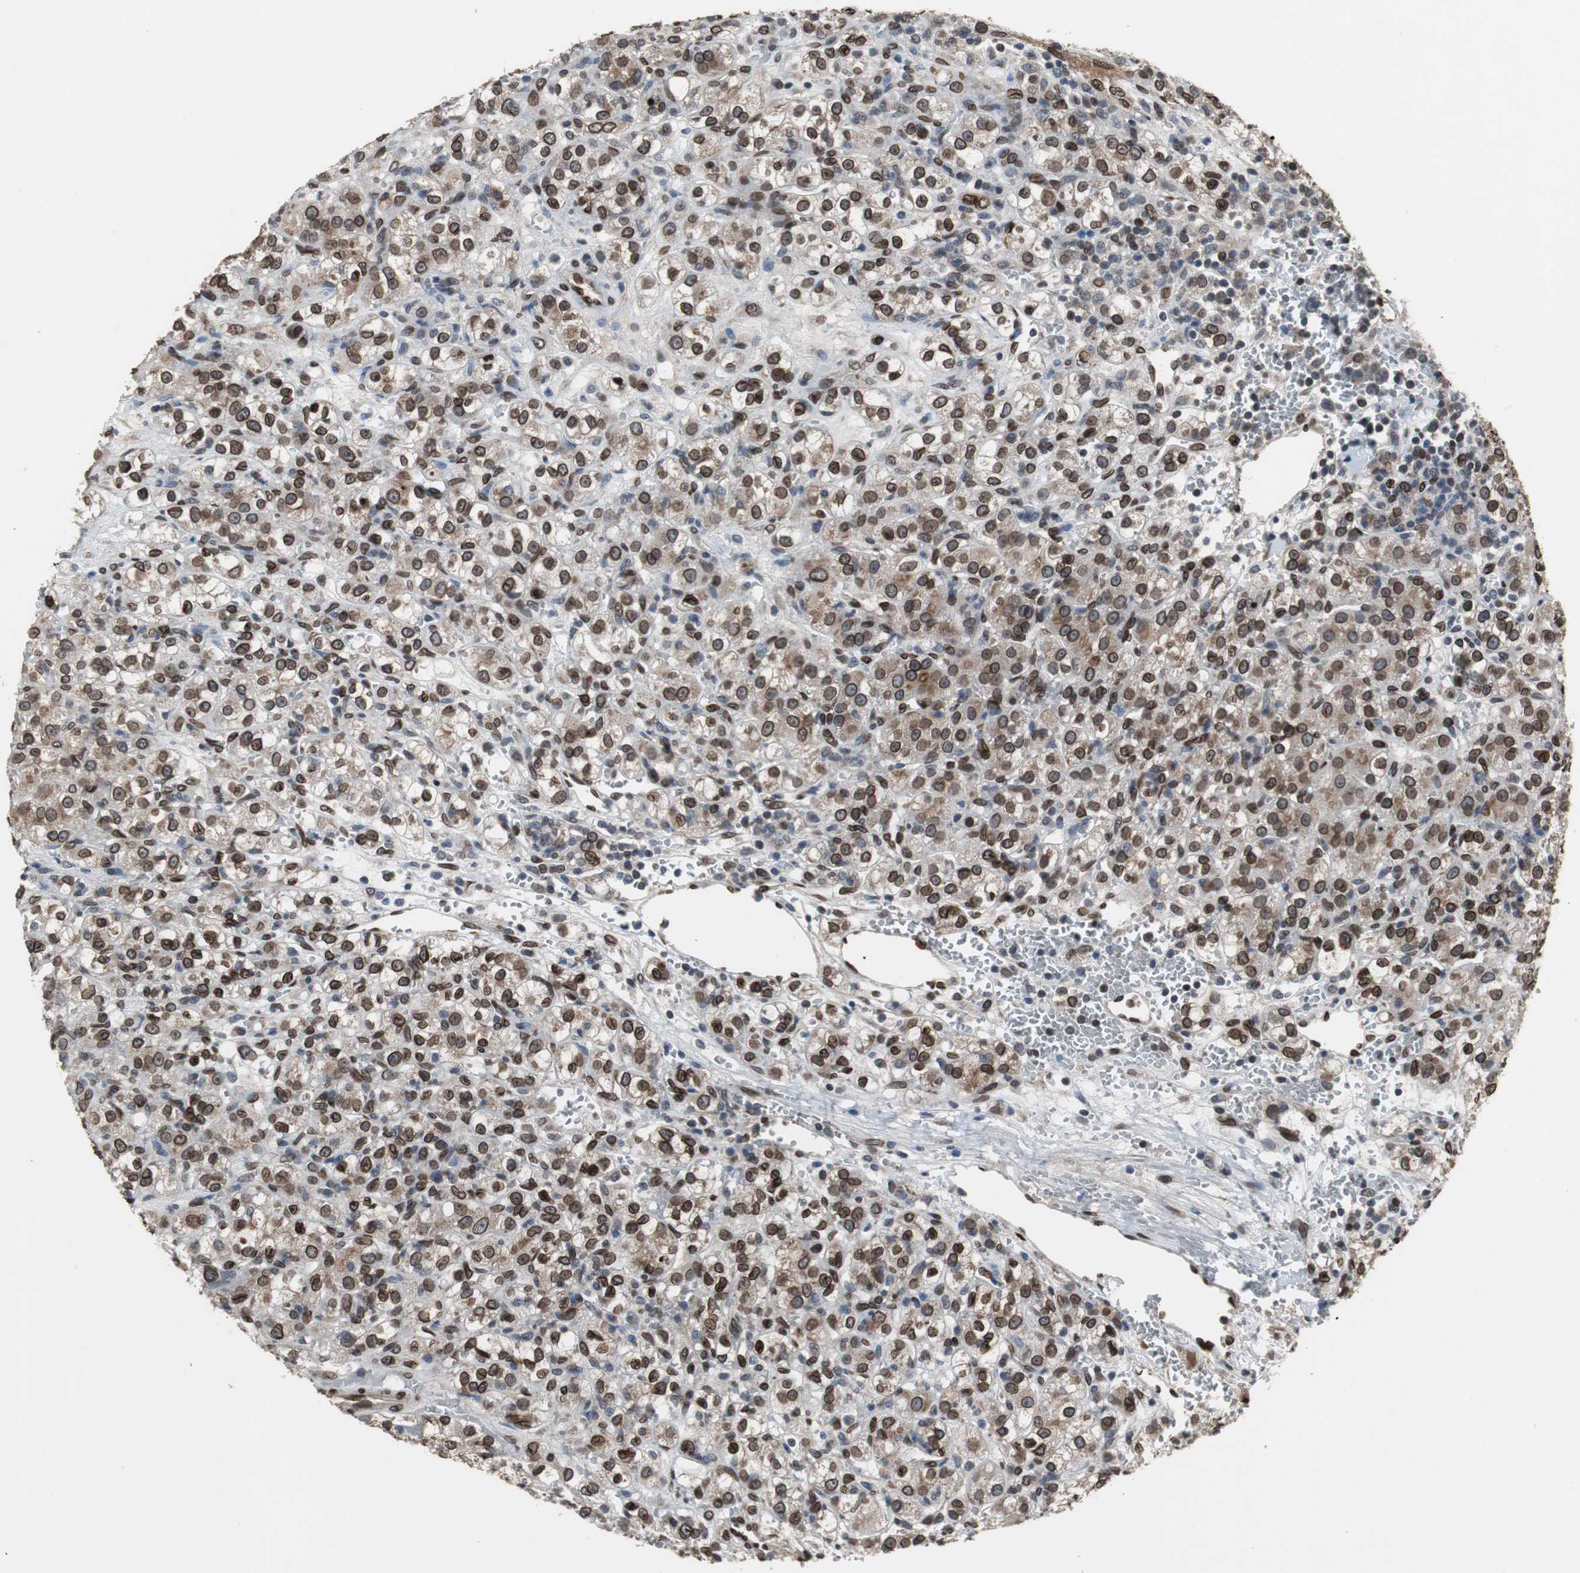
{"staining": {"intensity": "strong", "quantity": ">75%", "location": "cytoplasmic/membranous,nuclear"}, "tissue": "renal cancer", "cell_type": "Tumor cells", "image_type": "cancer", "snomed": [{"axis": "morphology", "description": "Normal tissue, NOS"}, {"axis": "morphology", "description": "Adenocarcinoma, NOS"}, {"axis": "topography", "description": "Kidney"}], "caption": "The micrograph exhibits a brown stain indicating the presence of a protein in the cytoplasmic/membranous and nuclear of tumor cells in renal adenocarcinoma.", "gene": "LMNA", "patient": {"sex": "male", "age": 61}}